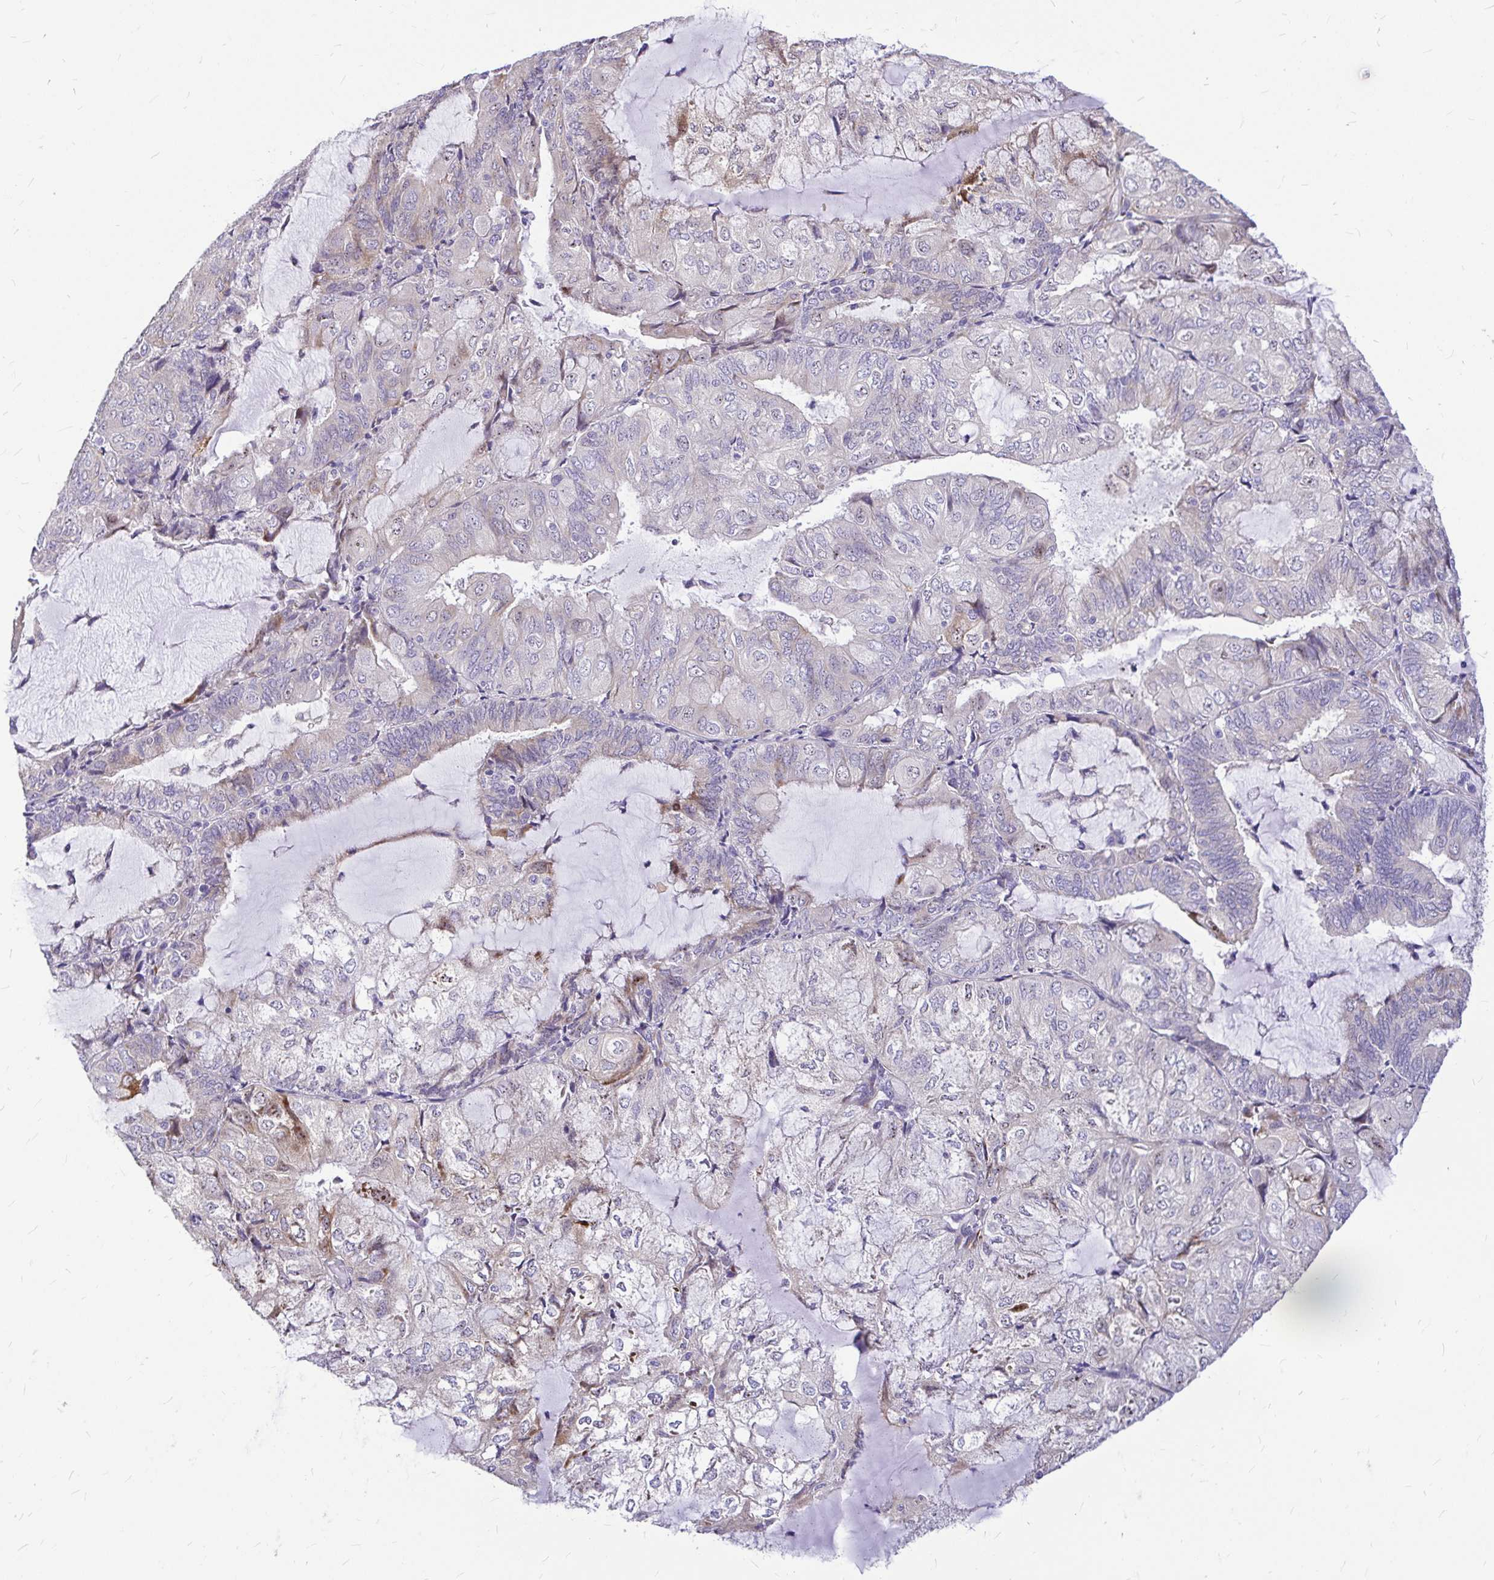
{"staining": {"intensity": "weak", "quantity": "<25%", "location": "cytoplasmic/membranous"}, "tissue": "endometrial cancer", "cell_type": "Tumor cells", "image_type": "cancer", "snomed": [{"axis": "morphology", "description": "Adenocarcinoma, NOS"}, {"axis": "topography", "description": "Endometrium"}], "caption": "Human endometrial cancer stained for a protein using IHC reveals no expression in tumor cells.", "gene": "GABBR2", "patient": {"sex": "female", "age": 81}}